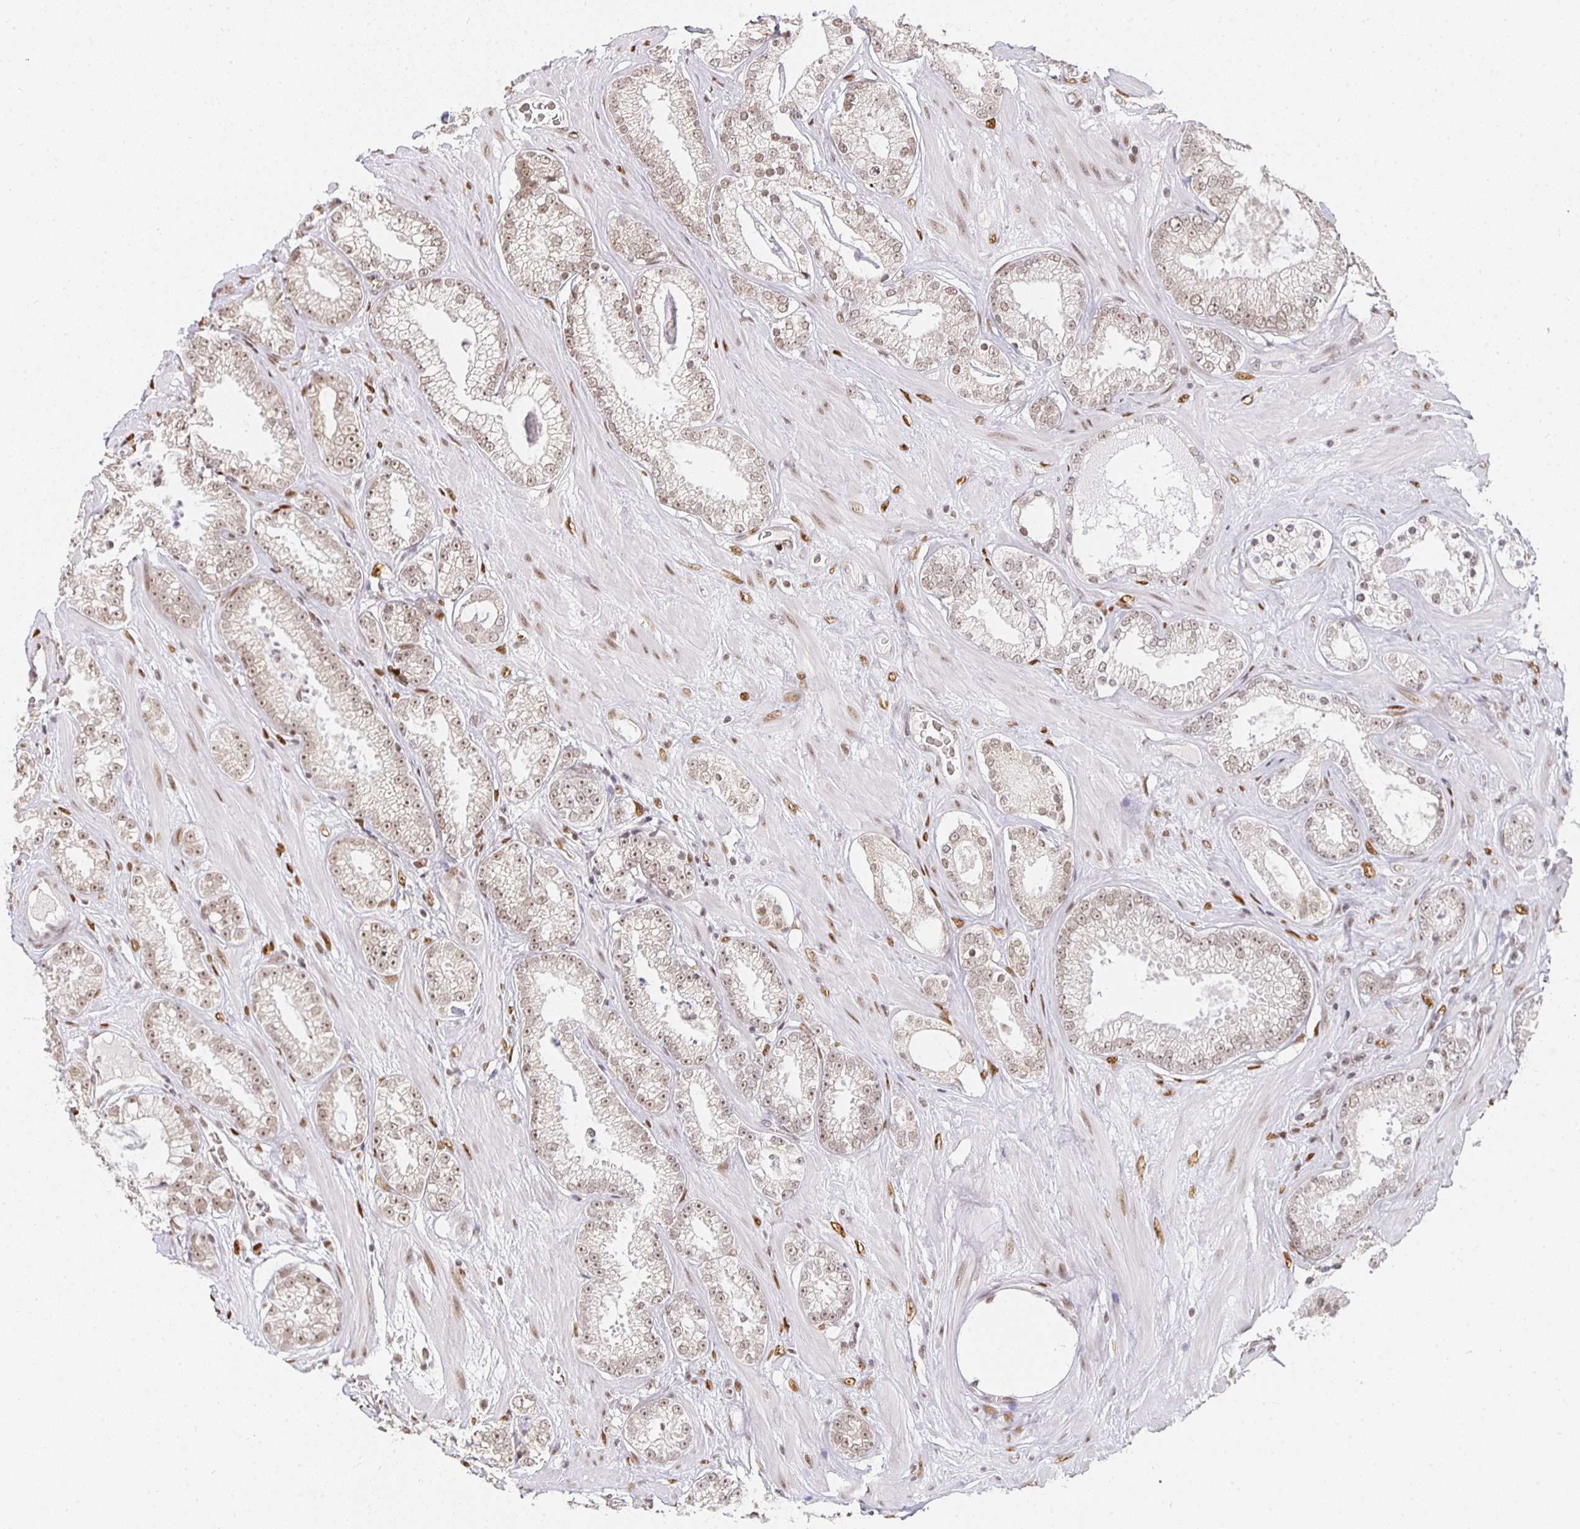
{"staining": {"intensity": "weak", "quantity": ">75%", "location": "nuclear"}, "tissue": "prostate cancer", "cell_type": "Tumor cells", "image_type": "cancer", "snomed": [{"axis": "morphology", "description": "Adenocarcinoma, High grade"}, {"axis": "topography", "description": "Prostate"}], "caption": "High-magnification brightfield microscopy of prostate cancer (high-grade adenocarcinoma) stained with DAB (brown) and counterstained with hematoxylin (blue). tumor cells exhibit weak nuclear positivity is appreciated in approximately>75% of cells. The protein is stained brown, and the nuclei are stained in blue (DAB IHC with brightfield microscopy, high magnification).", "gene": "SMARCA2", "patient": {"sex": "male", "age": 66}}